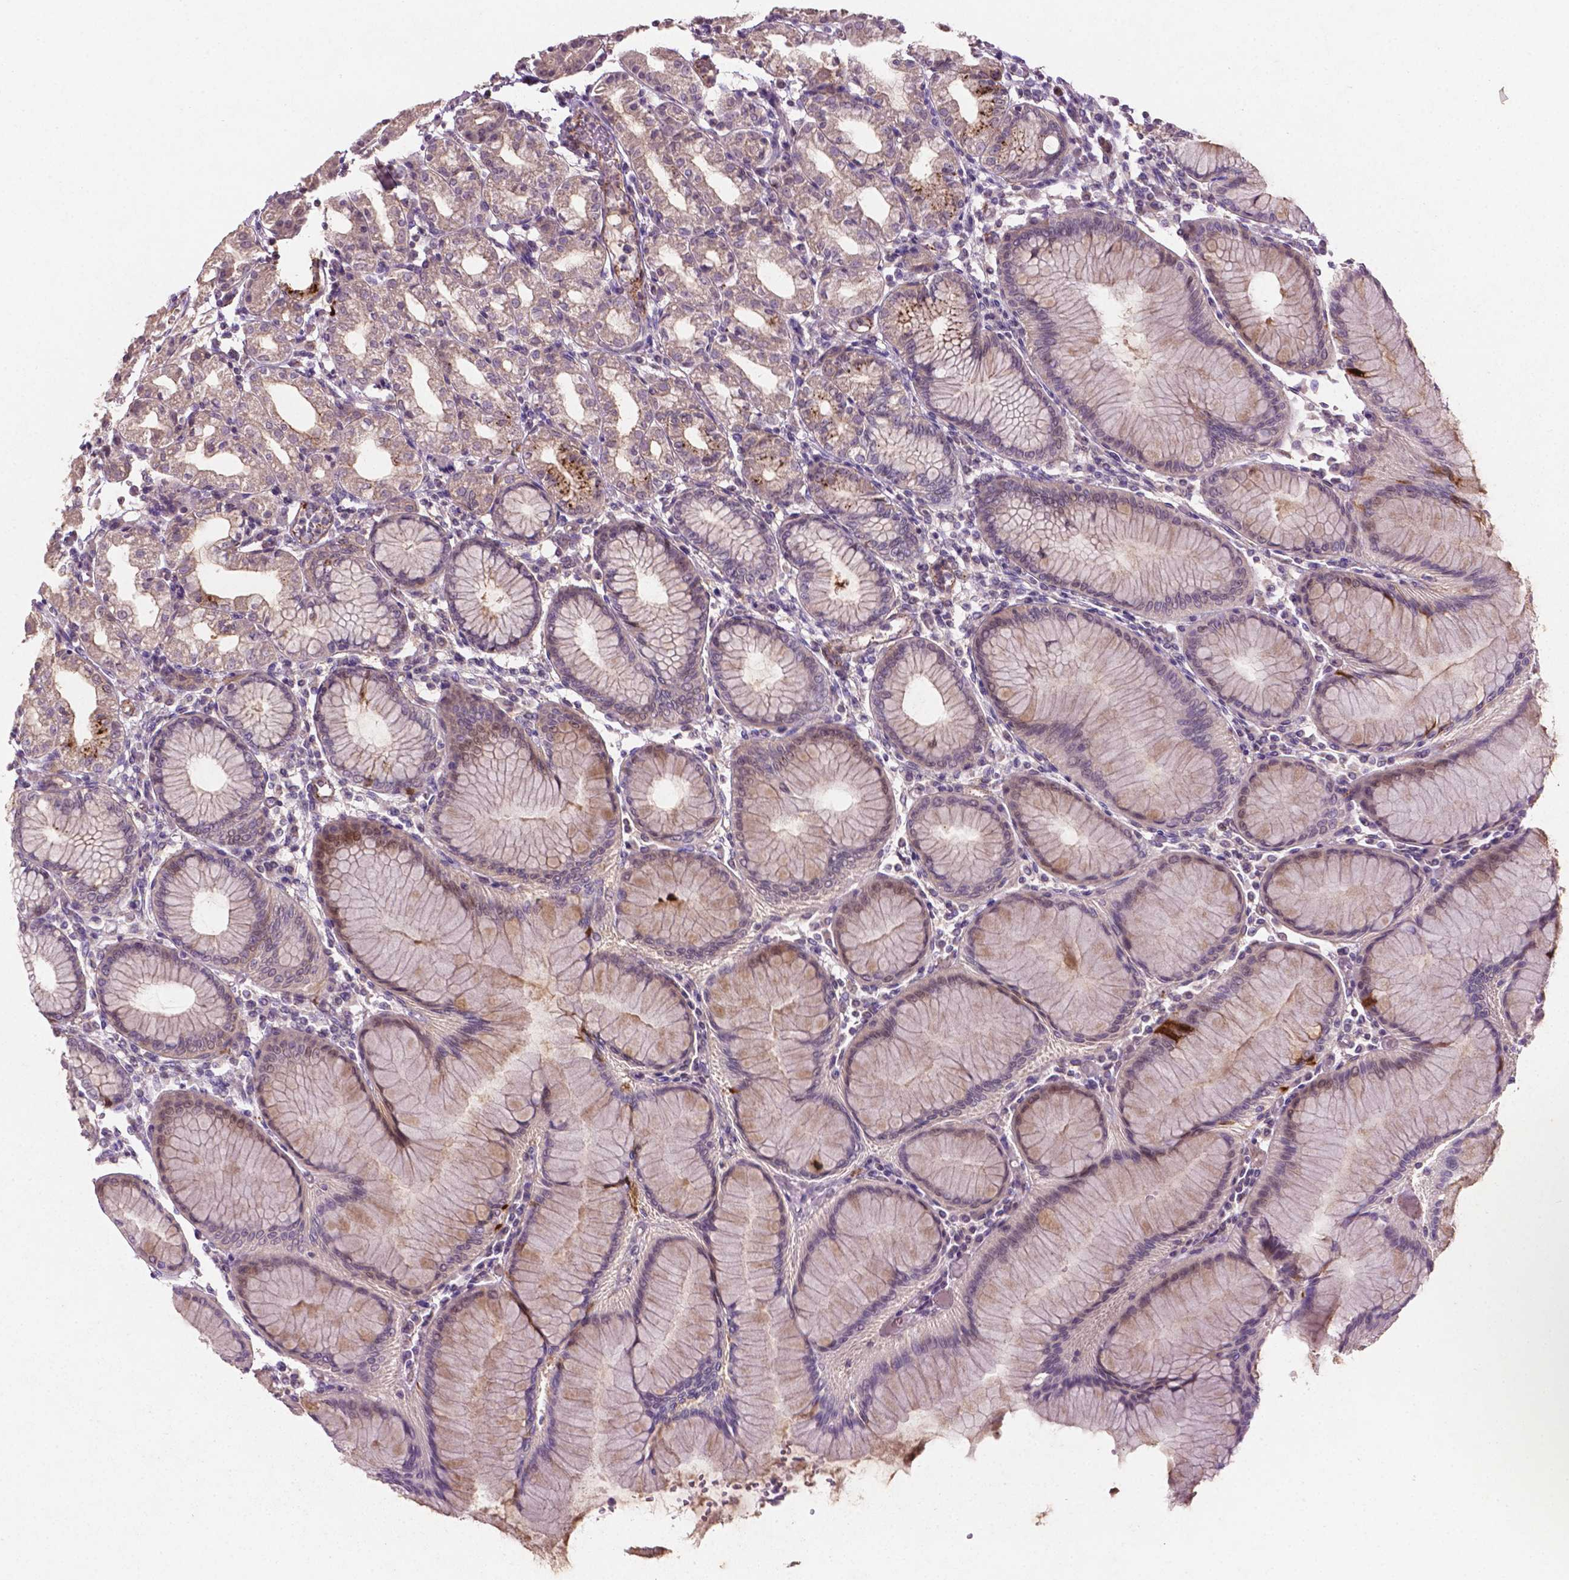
{"staining": {"intensity": "strong", "quantity": "<25%", "location": "cytoplasmic/membranous"}, "tissue": "stomach", "cell_type": "Glandular cells", "image_type": "normal", "snomed": [{"axis": "morphology", "description": "Normal tissue, NOS"}, {"axis": "topography", "description": "Skeletal muscle"}, {"axis": "topography", "description": "Stomach"}], "caption": "Human stomach stained with a brown dye exhibits strong cytoplasmic/membranous positive staining in about <25% of glandular cells.", "gene": "ARL5C", "patient": {"sex": "female", "age": 57}}